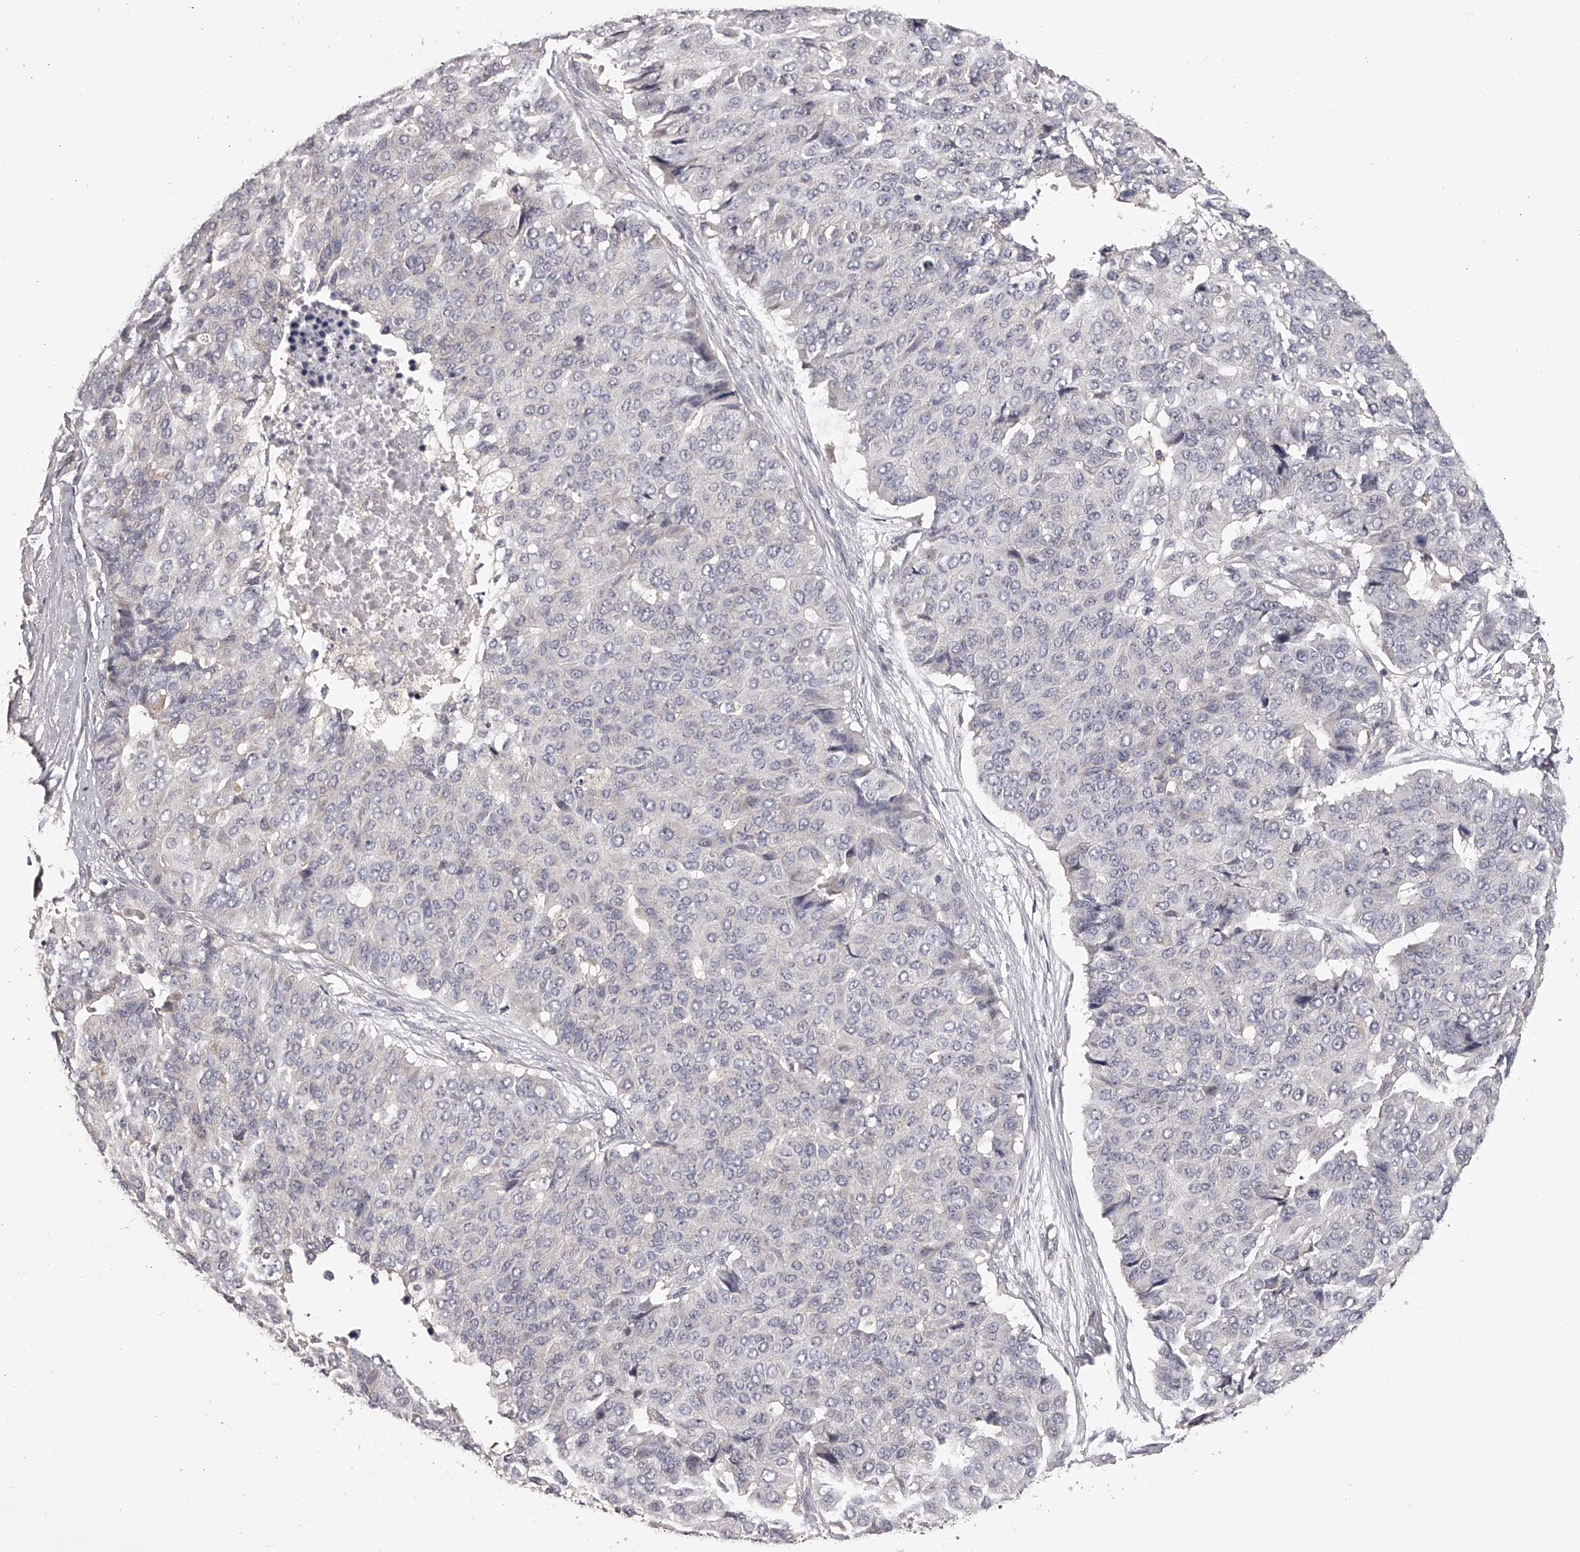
{"staining": {"intensity": "negative", "quantity": "none", "location": "none"}, "tissue": "pancreatic cancer", "cell_type": "Tumor cells", "image_type": "cancer", "snomed": [{"axis": "morphology", "description": "Adenocarcinoma, NOS"}, {"axis": "topography", "description": "Pancreas"}], "caption": "Immunohistochemistry (IHC) micrograph of pancreatic adenocarcinoma stained for a protein (brown), which demonstrates no expression in tumor cells.", "gene": "TNN", "patient": {"sex": "male", "age": 50}}